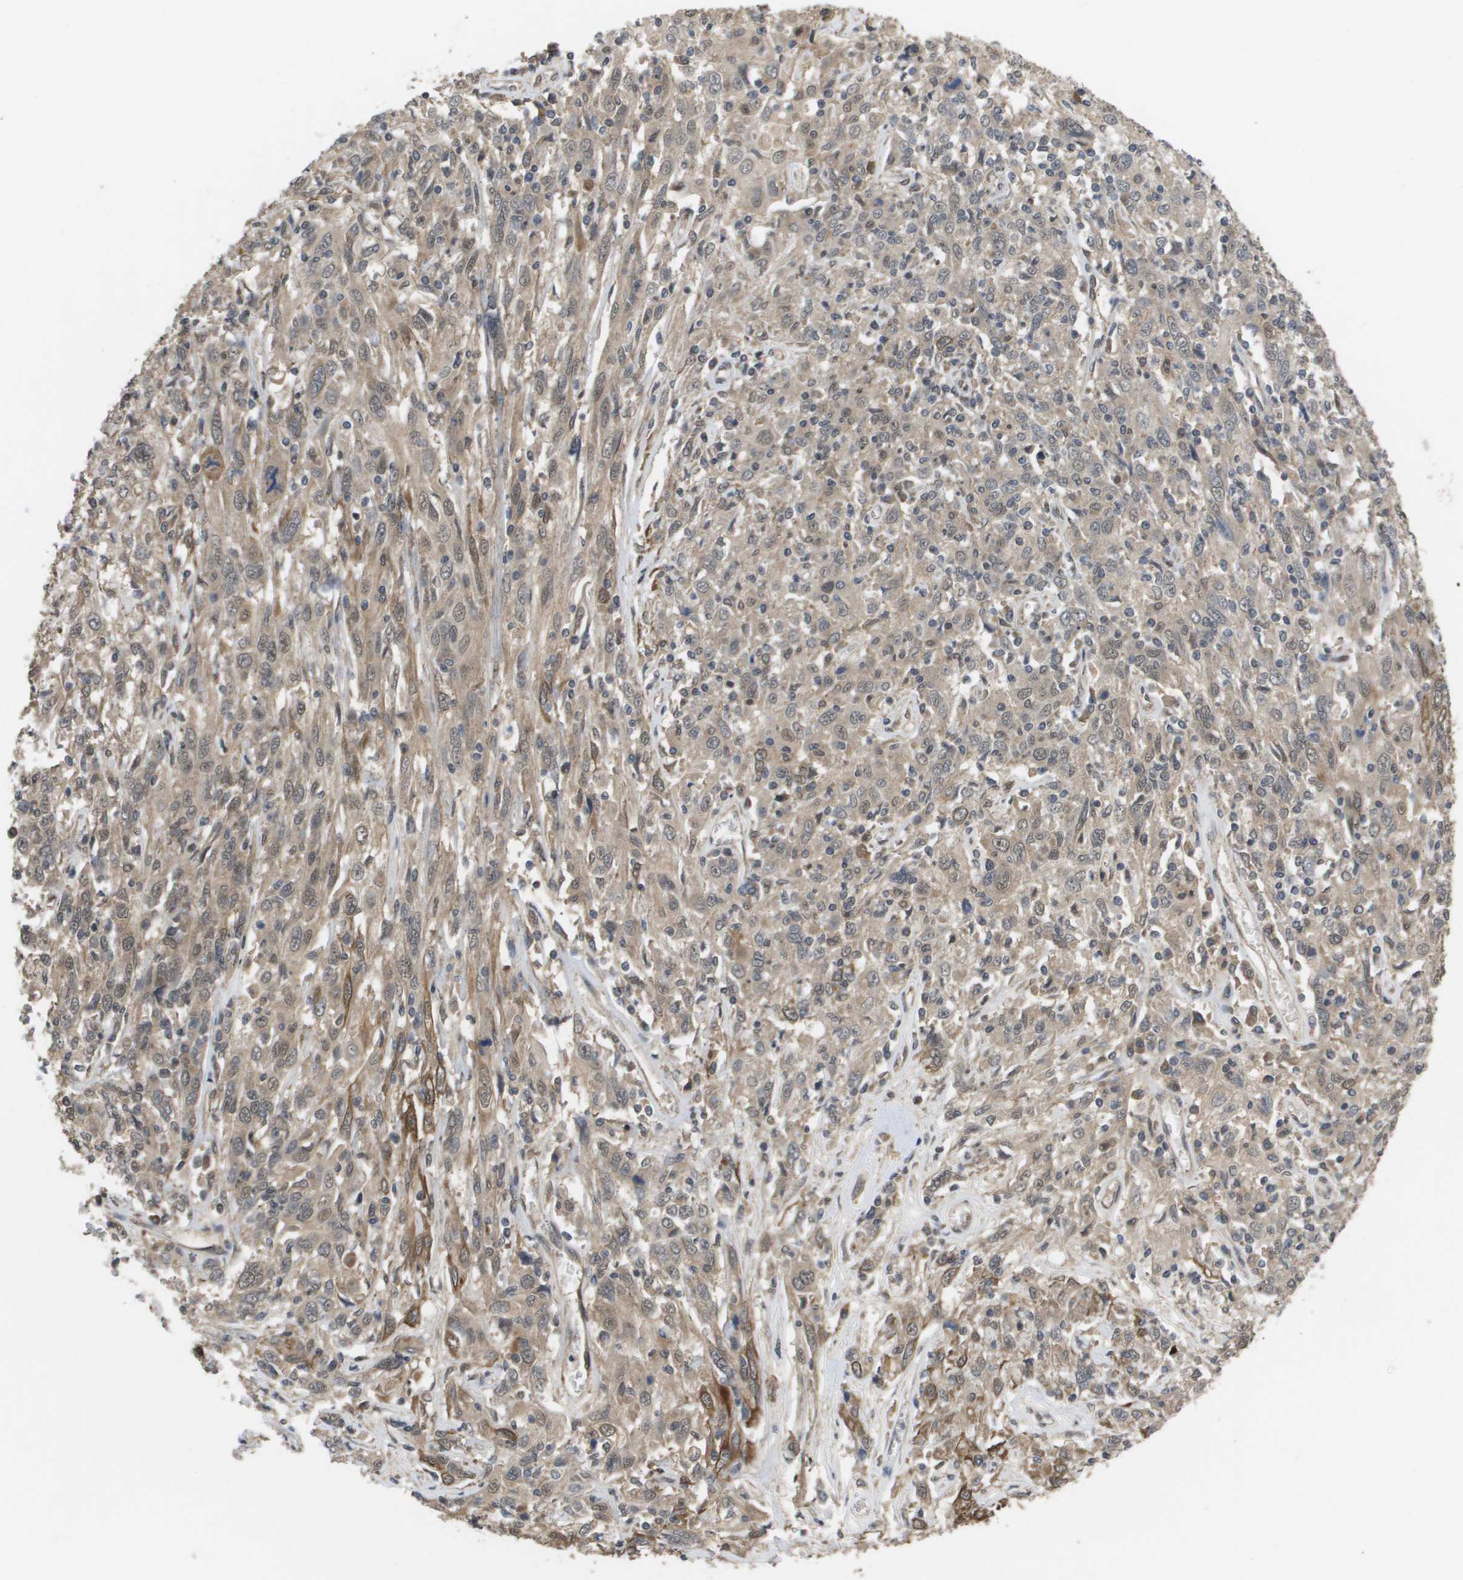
{"staining": {"intensity": "weak", "quantity": ">75%", "location": "cytoplasmic/membranous,nuclear"}, "tissue": "cervical cancer", "cell_type": "Tumor cells", "image_type": "cancer", "snomed": [{"axis": "morphology", "description": "Squamous cell carcinoma, NOS"}, {"axis": "topography", "description": "Cervix"}], "caption": "Immunohistochemistry histopathology image of human cervical cancer stained for a protein (brown), which displays low levels of weak cytoplasmic/membranous and nuclear staining in approximately >75% of tumor cells.", "gene": "AMBRA1", "patient": {"sex": "female", "age": 46}}